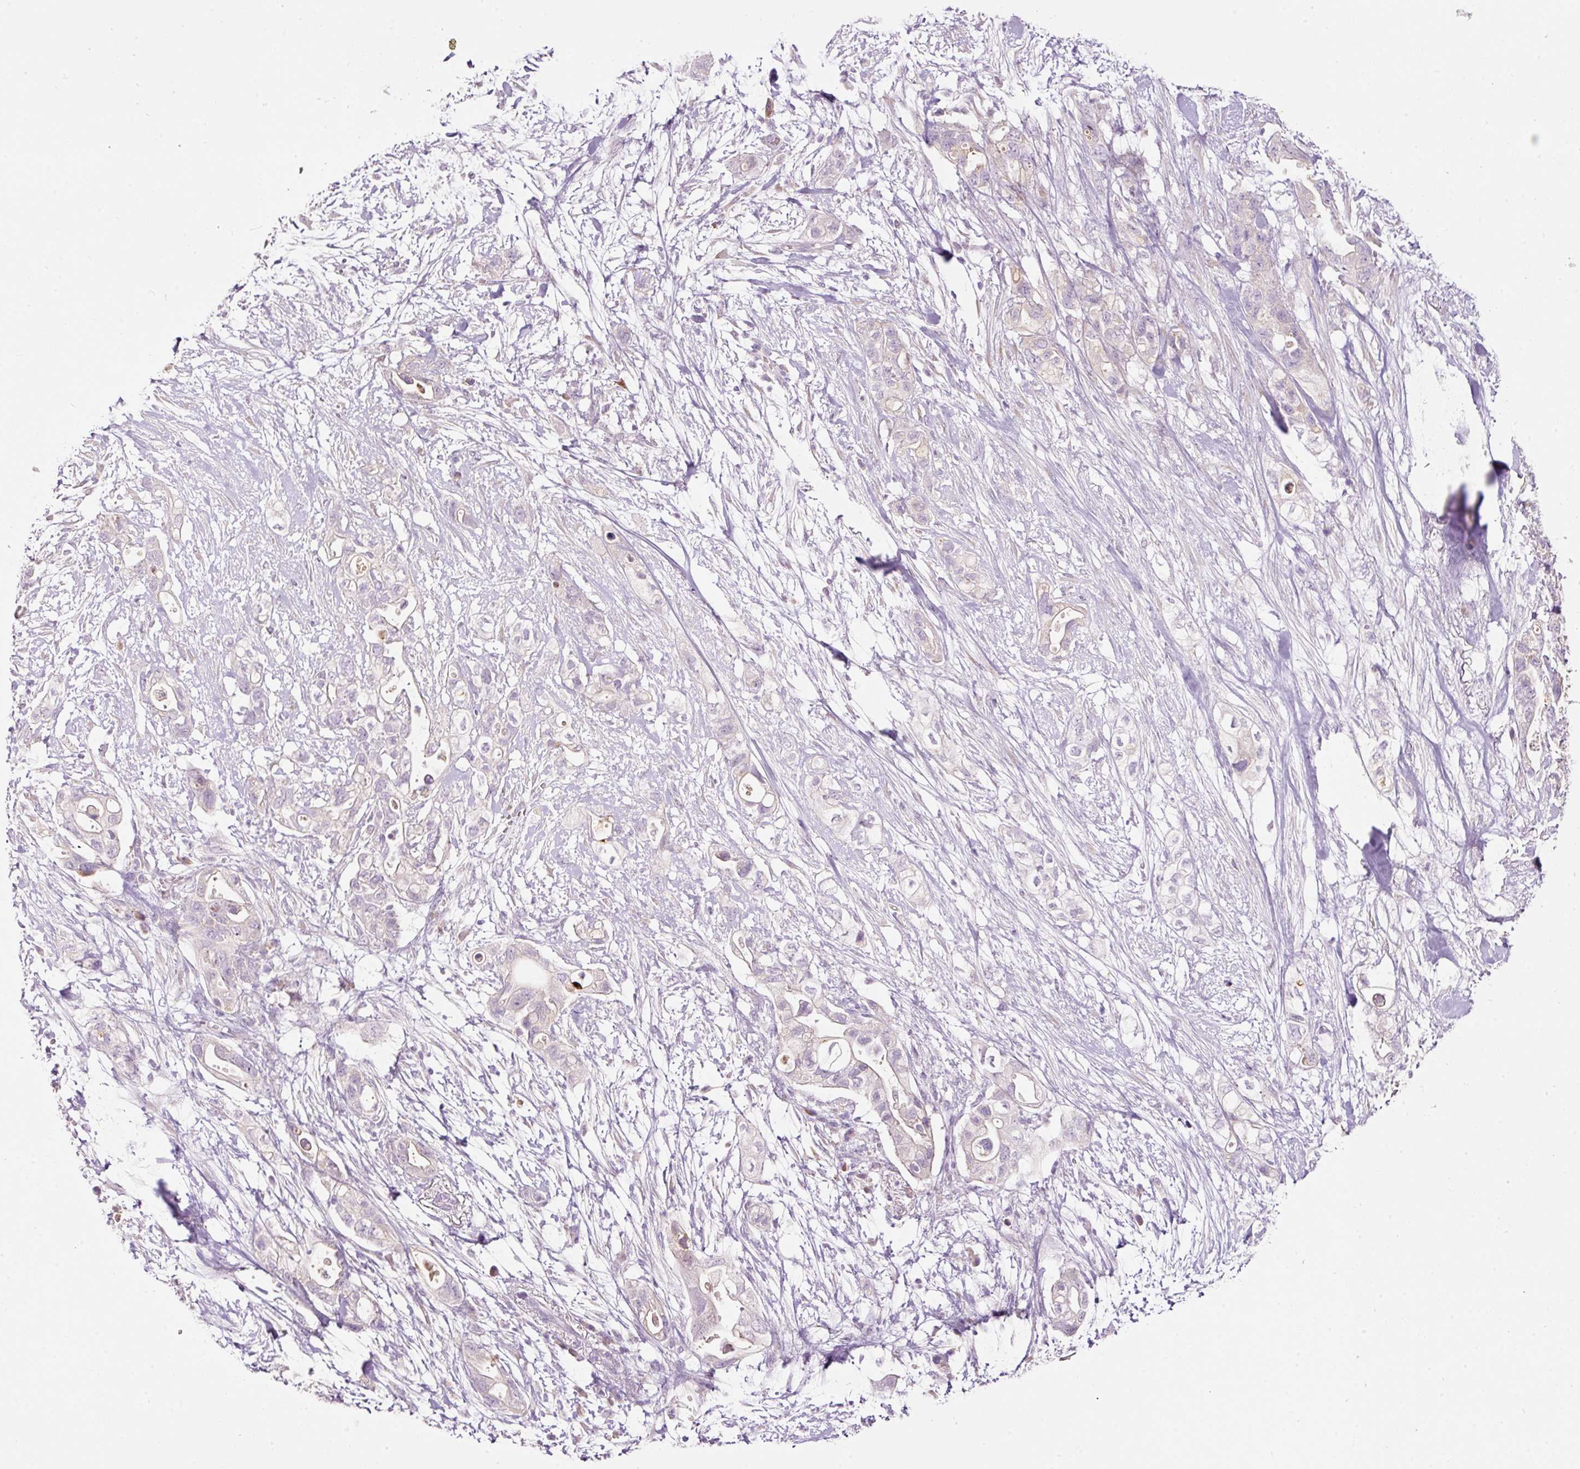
{"staining": {"intensity": "negative", "quantity": "none", "location": "none"}, "tissue": "pancreatic cancer", "cell_type": "Tumor cells", "image_type": "cancer", "snomed": [{"axis": "morphology", "description": "Adenocarcinoma, NOS"}, {"axis": "topography", "description": "Pancreas"}], "caption": "This micrograph is of adenocarcinoma (pancreatic) stained with IHC to label a protein in brown with the nuclei are counter-stained blue. There is no positivity in tumor cells.", "gene": "RSPO2", "patient": {"sex": "female", "age": 72}}